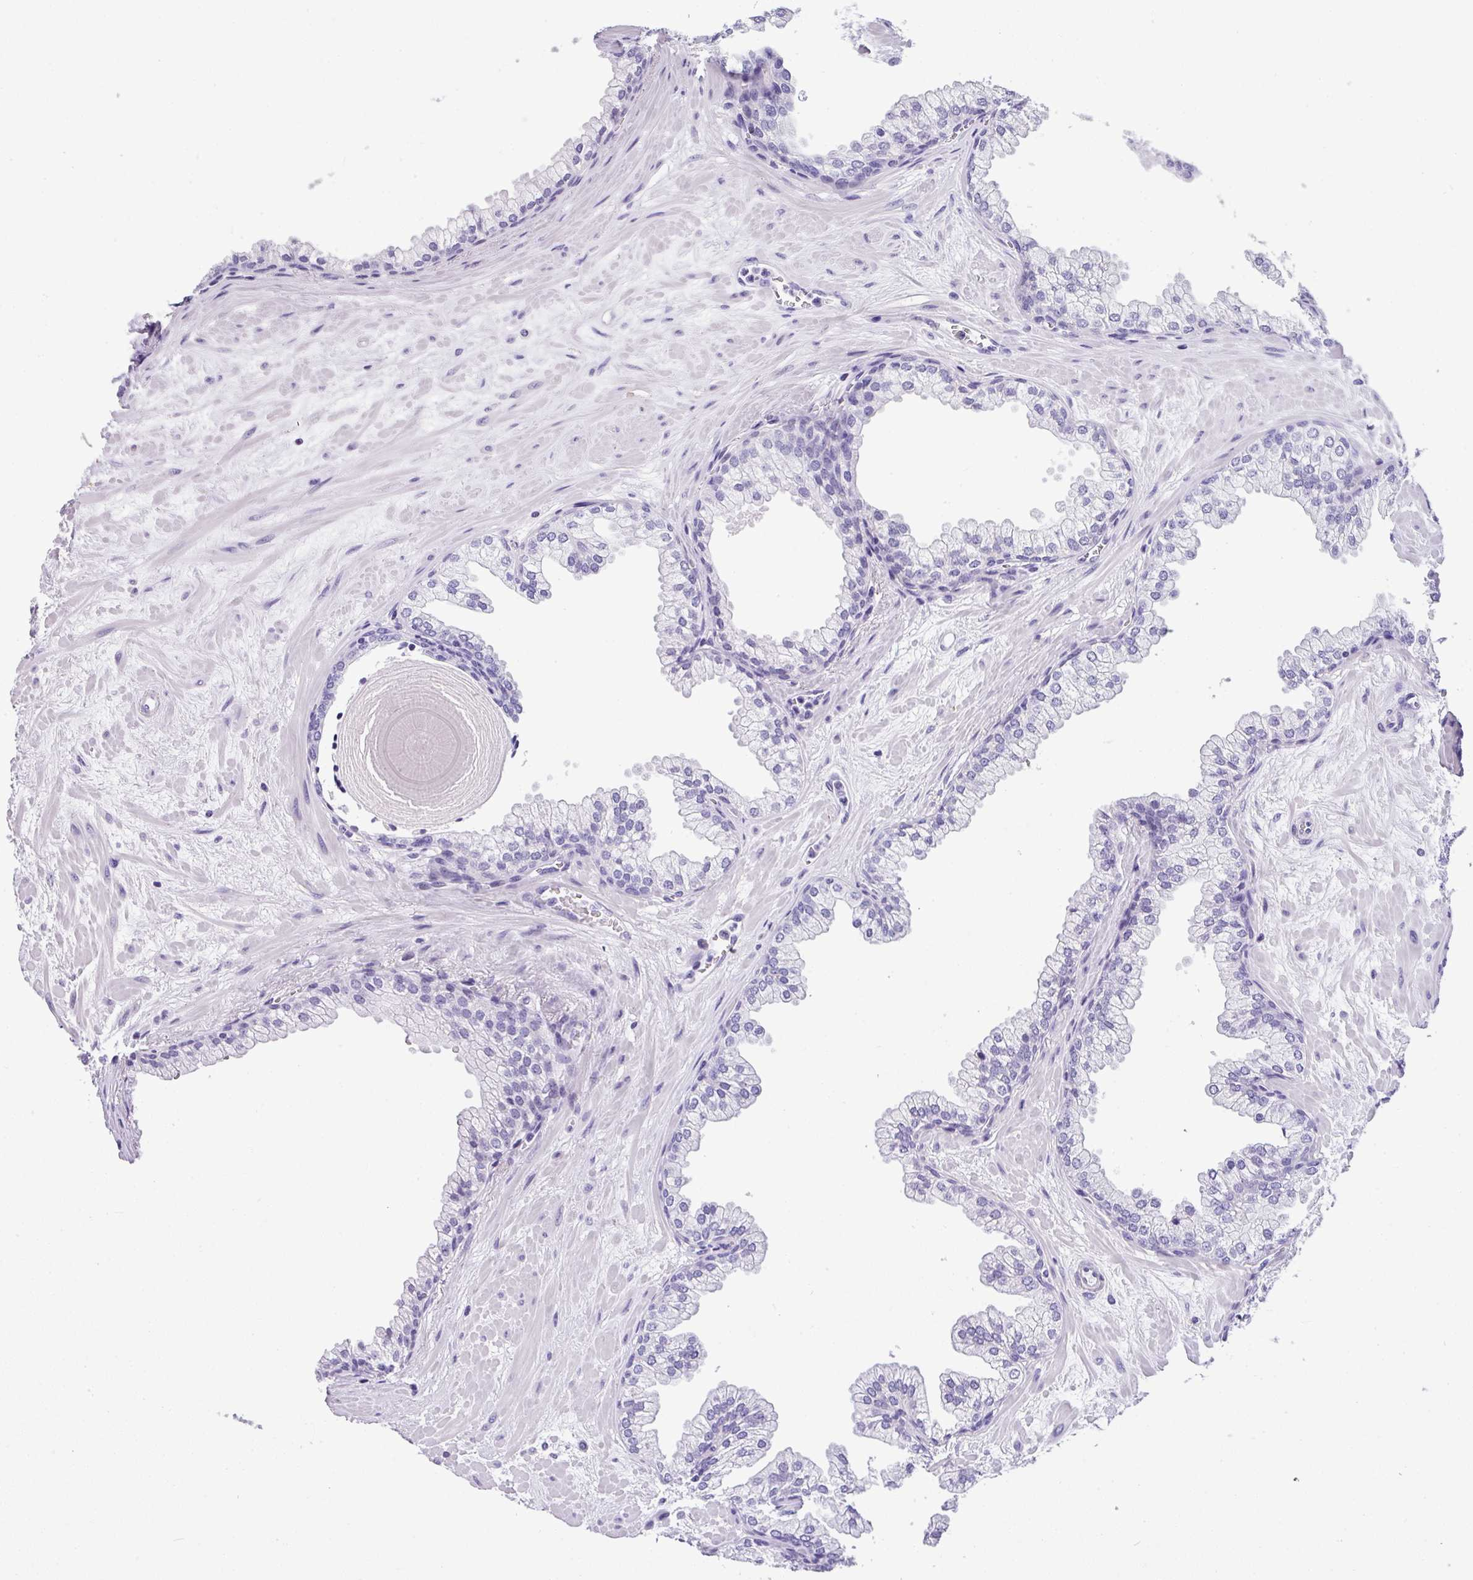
{"staining": {"intensity": "negative", "quantity": "none", "location": "none"}, "tissue": "prostate", "cell_type": "Glandular cells", "image_type": "normal", "snomed": [{"axis": "morphology", "description": "Normal tissue, NOS"}, {"axis": "topography", "description": "Prostate"}, {"axis": "topography", "description": "Peripheral nerve tissue"}], "caption": "Human prostate stained for a protein using immunohistochemistry reveals no staining in glandular cells.", "gene": "MUC21", "patient": {"sex": "male", "age": 61}}